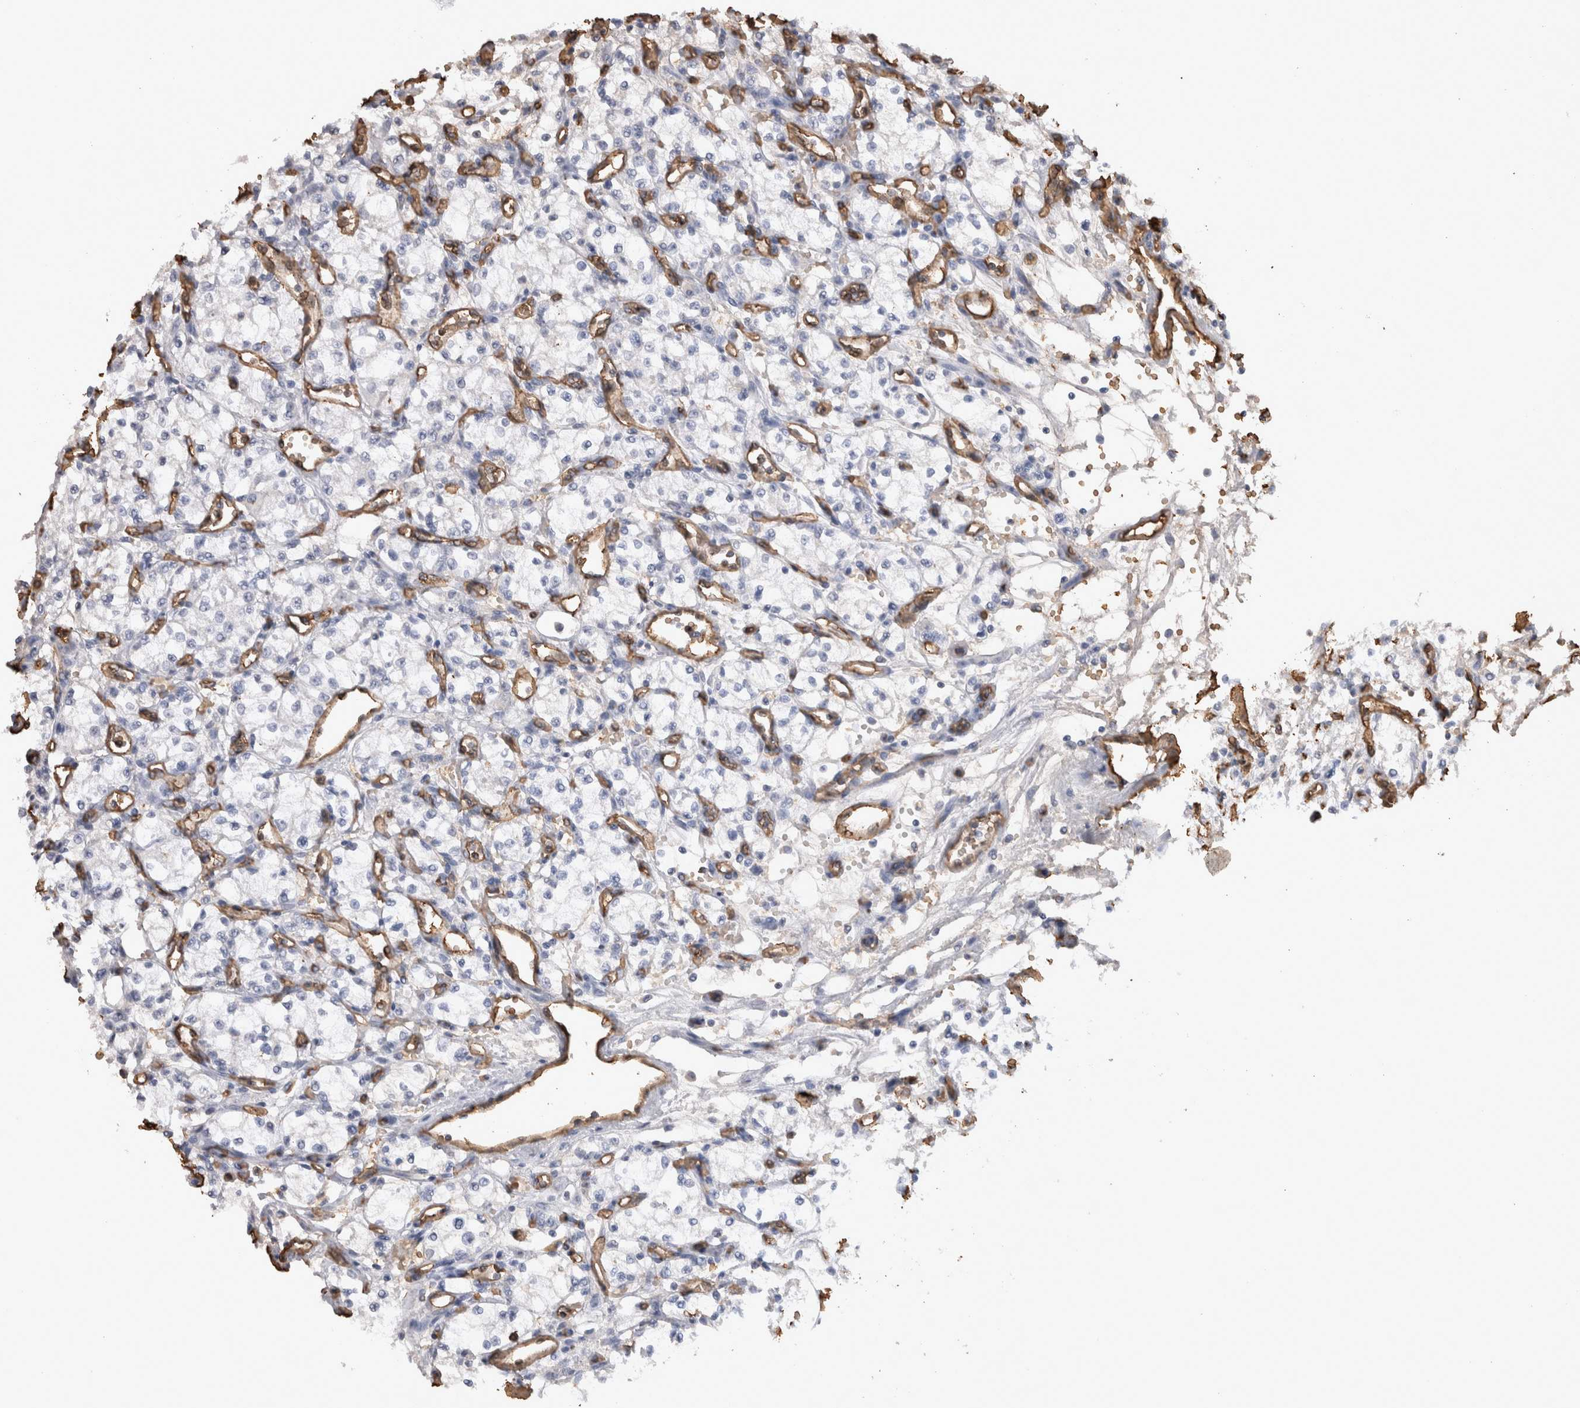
{"staining": {"intensity": "negative", "quantity": "none", "location": "none"}, "tissue": "renal cancer", "cell_type": "Tumor cells", "image_type": "cancer", "snomed": [{"axis": "morphology", "description": "Normal tissue, NOS"}, {"axis": "morphology", "description": "Adenocarcinoma, NOS"}, {"axis": "topography", "description": "Kidney"}], "caption": "IHC micrograph of neoplastic tissue: renal adenocarcinoma stained with DAB (3,3'-diaminobenzidine) exhibits no significant protein expression in tumor cells. (Immunohistochemistry, brightfield microscopy, high magnification).", "gene": "IL17RC", "patient": {"sex": "male", "age": 59}}